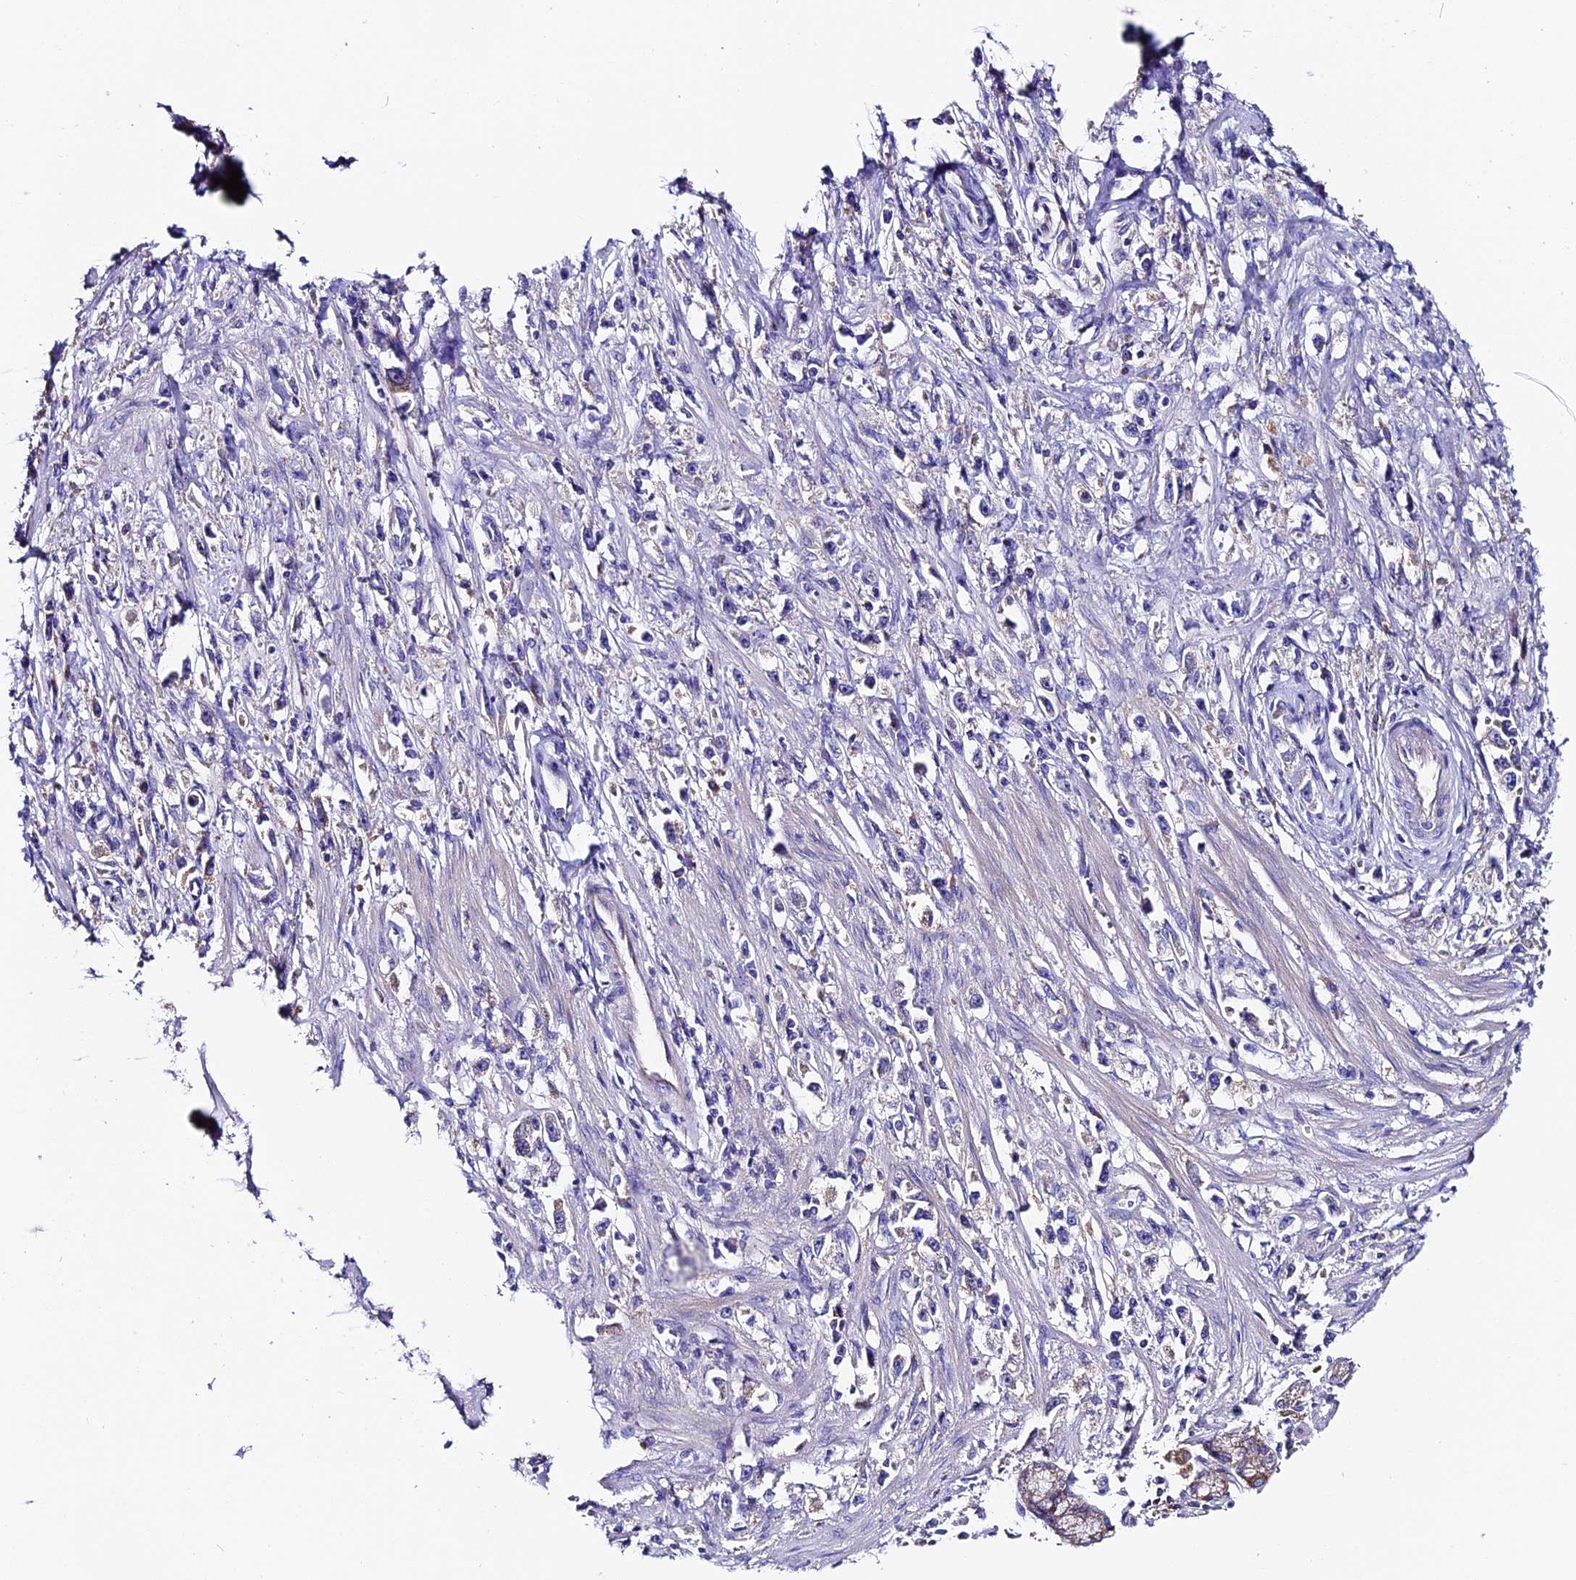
{"staining": {"intensity": "negative", "quantity": "none", "location": "none"}, "tissue": "stomach cancer", "cell_type": "Tumor cells", "image_type": "cancer", "snomed": [{"axis": "morphology", "description": "Adenocarcinoma, NOS"}, {"axis": "topography", "description": "Stomach"}], "caption": "Immunohistochemical staining of stomach cancer shows no significant positivity in tumor cells.", "gene": "COMTD1", "patient": {"sex": "female", "age": 59}}